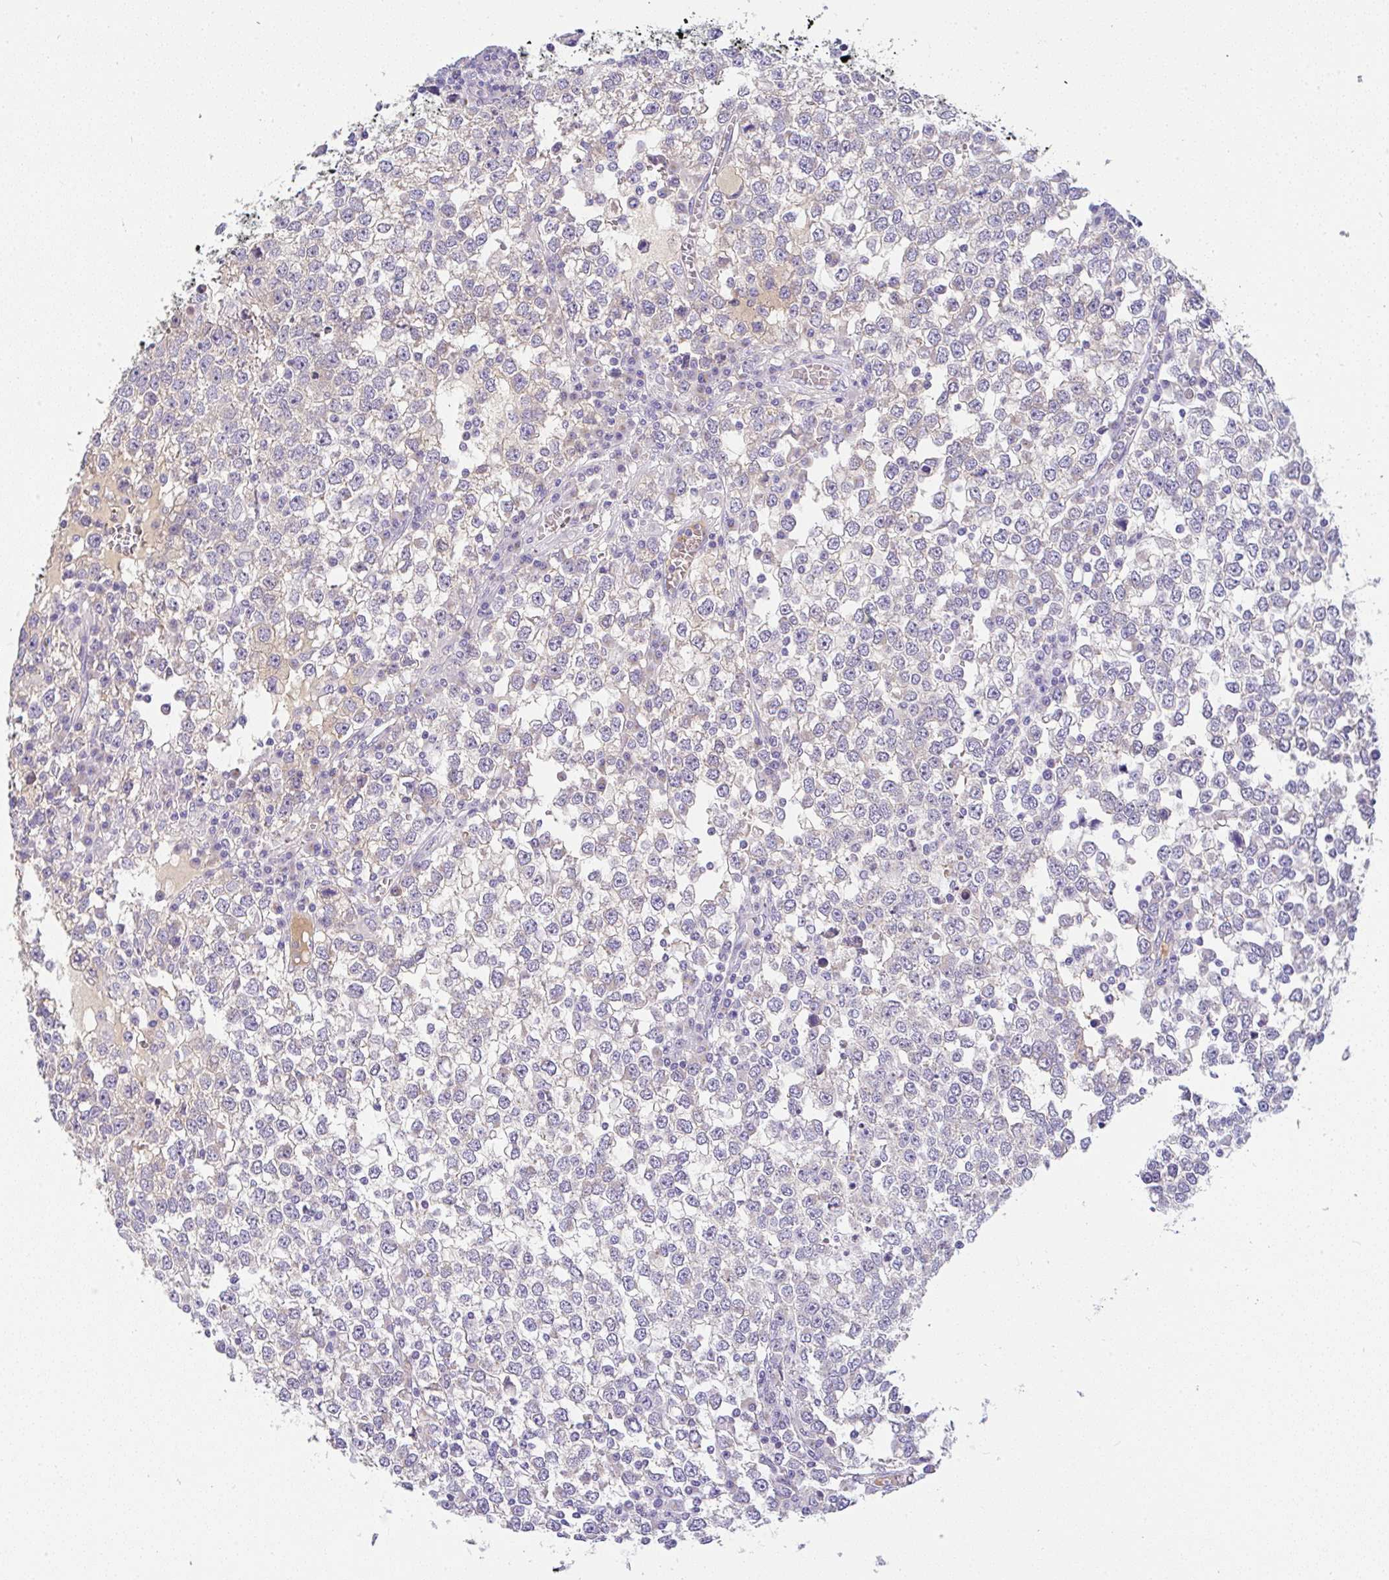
{"staining": {"intensity": "negative", "quantity": "none", "location": "none"}, "tissue": "testis cancer", "cell_type": "Tumor cells", "image_type": "cancer", "snomed": [{"axis": "morphology", "description": "Seminoma, NOS"}, {"axis": "topography", "description": "Testis"}], "caption": "An immunohistochemistry image of testis seminoma is shown. There is no staining in tumor cells of testis seminoma.", "gene": "SERPINE3", "patient": {"sex": "male", "age": 65}}